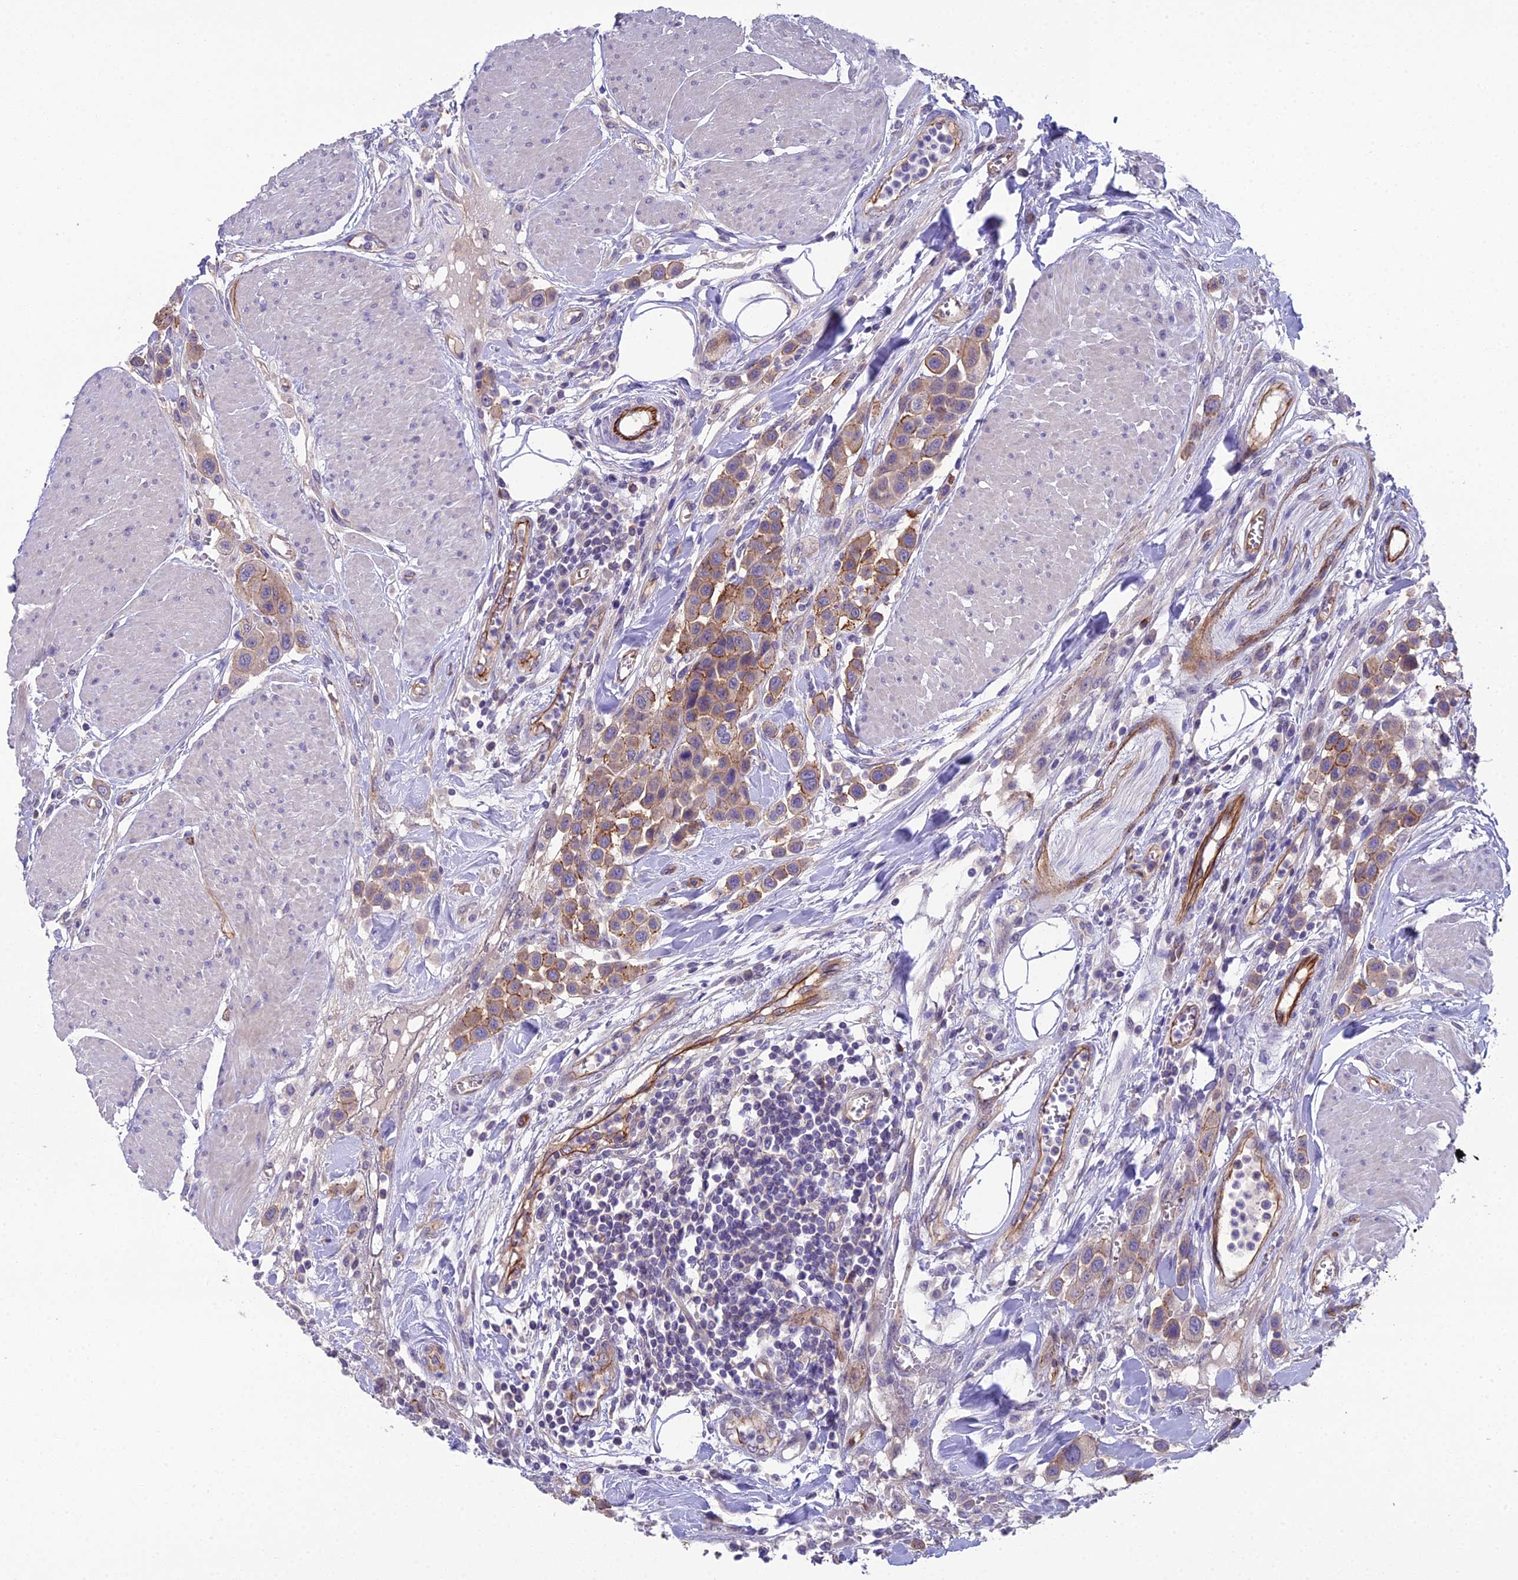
{"staining": {"intensity": "moderate", "quantity": ">75%", "location": "cytoplasmic/membranous"}, "tissue": "urothelial cancer", "cell_type": "Tumor cells", "image_type": "cancer", "snomed": [{"axis": "morphology", "description": "Urothelial carcinoma, High grade"}, {"axis": "topography", "description": "Urinary bladder"}], "caption": "A brown stain highlights moderate cytoplasmic/membranous expression of a protein in high-grade urothelial carcinoma tumor cells. Nuclei are stained in blue.", "gene": "CFAP47", "patient": {"sex": "male", "age": 50}}